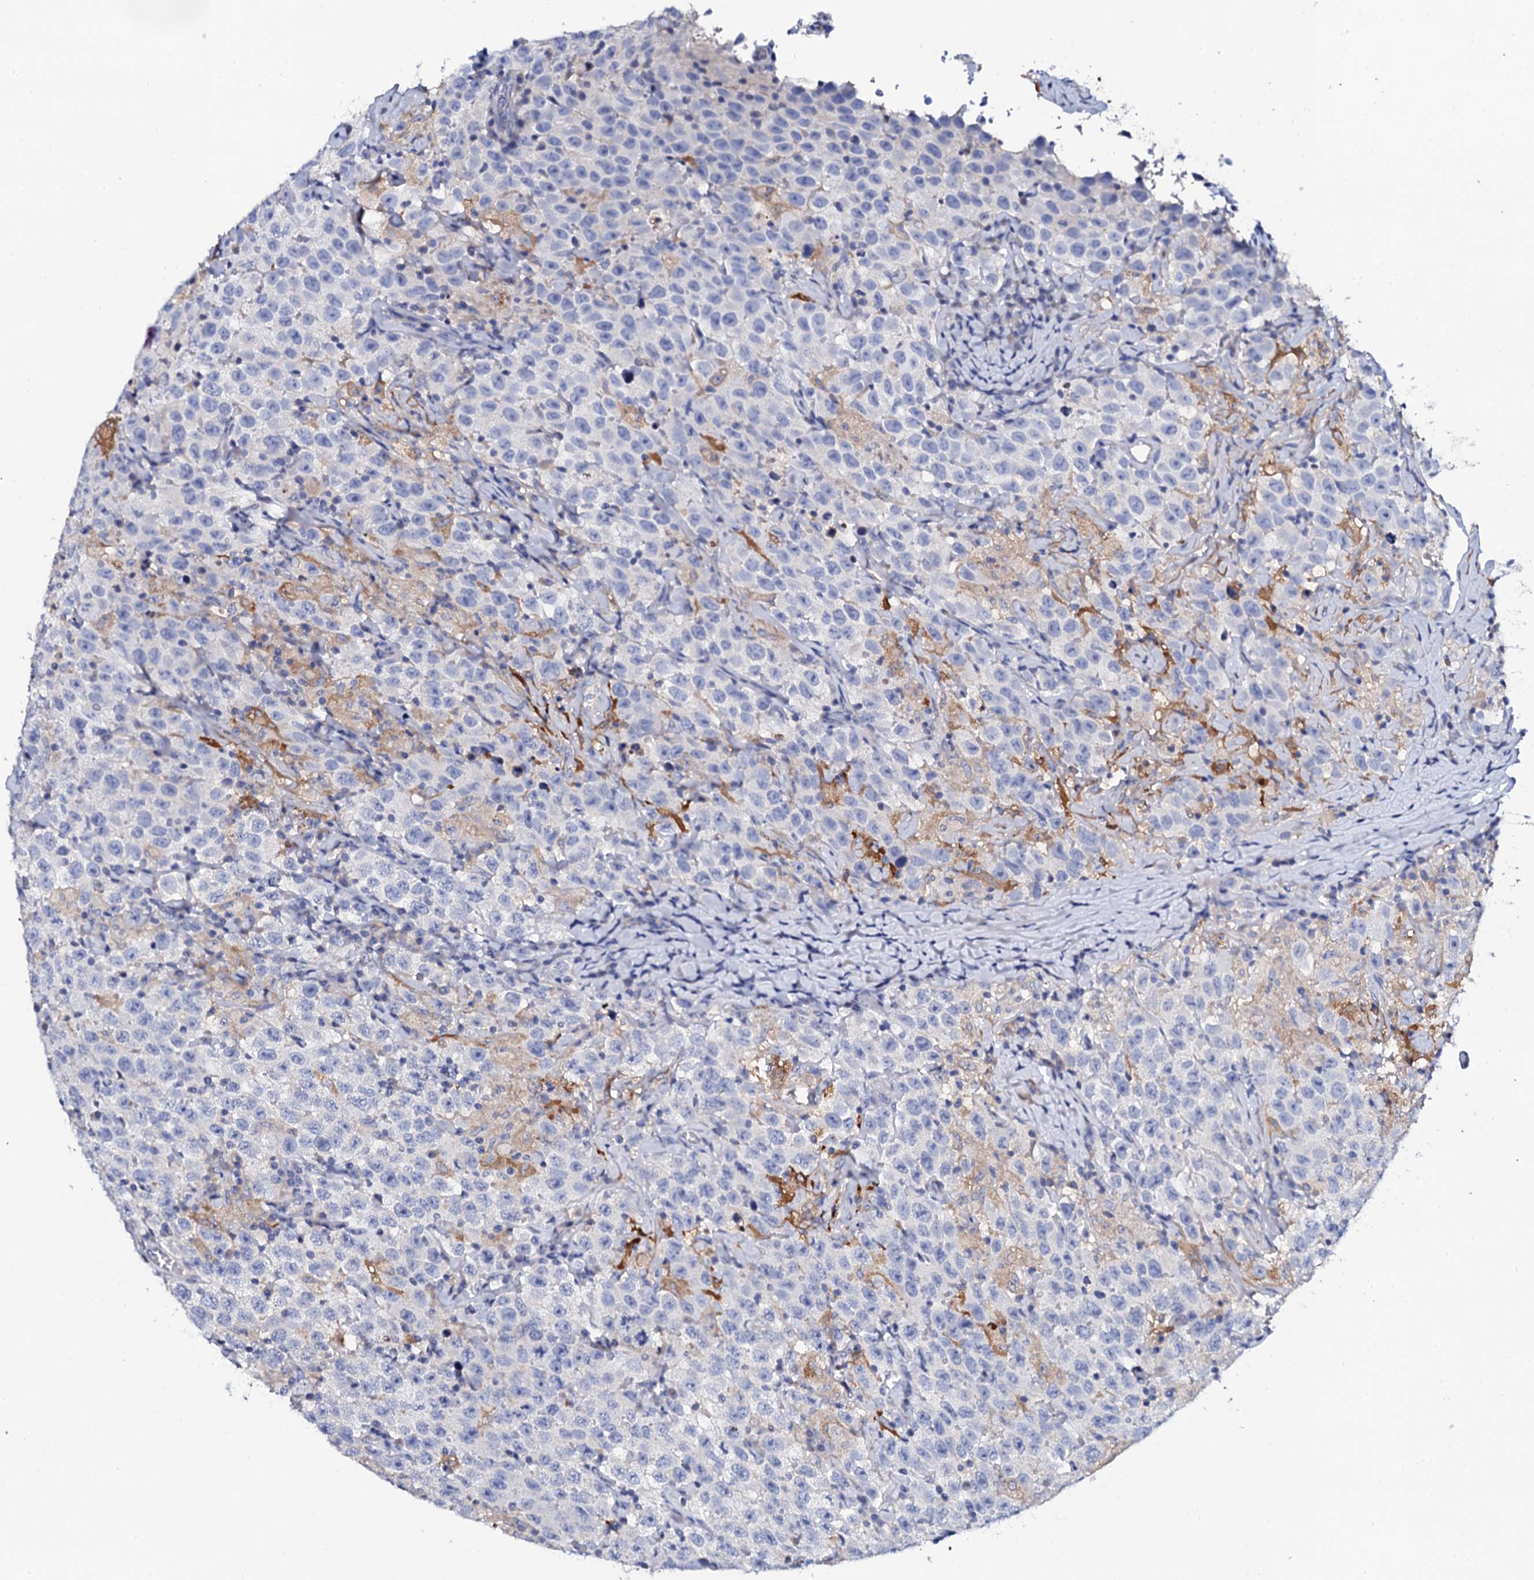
{"staining": {"intensity": "negative", "quantity": "none", "location": "none"}, "tissue": "testis cancer", "cell_type": "Tumor cells", "image_type": "cancer", "snomed": [{"axis": "morphology", "description": "Seminoma, NOS"}, {"axis": "topography", "description": "Testis"}], "caption": "This is a micrograph of immunohistochemistry (IHC) staining of testis seminoma, which shows no staining in tumor cells.", "gene": "NAA16", "patient": {"sex": "male", "age": 41}}